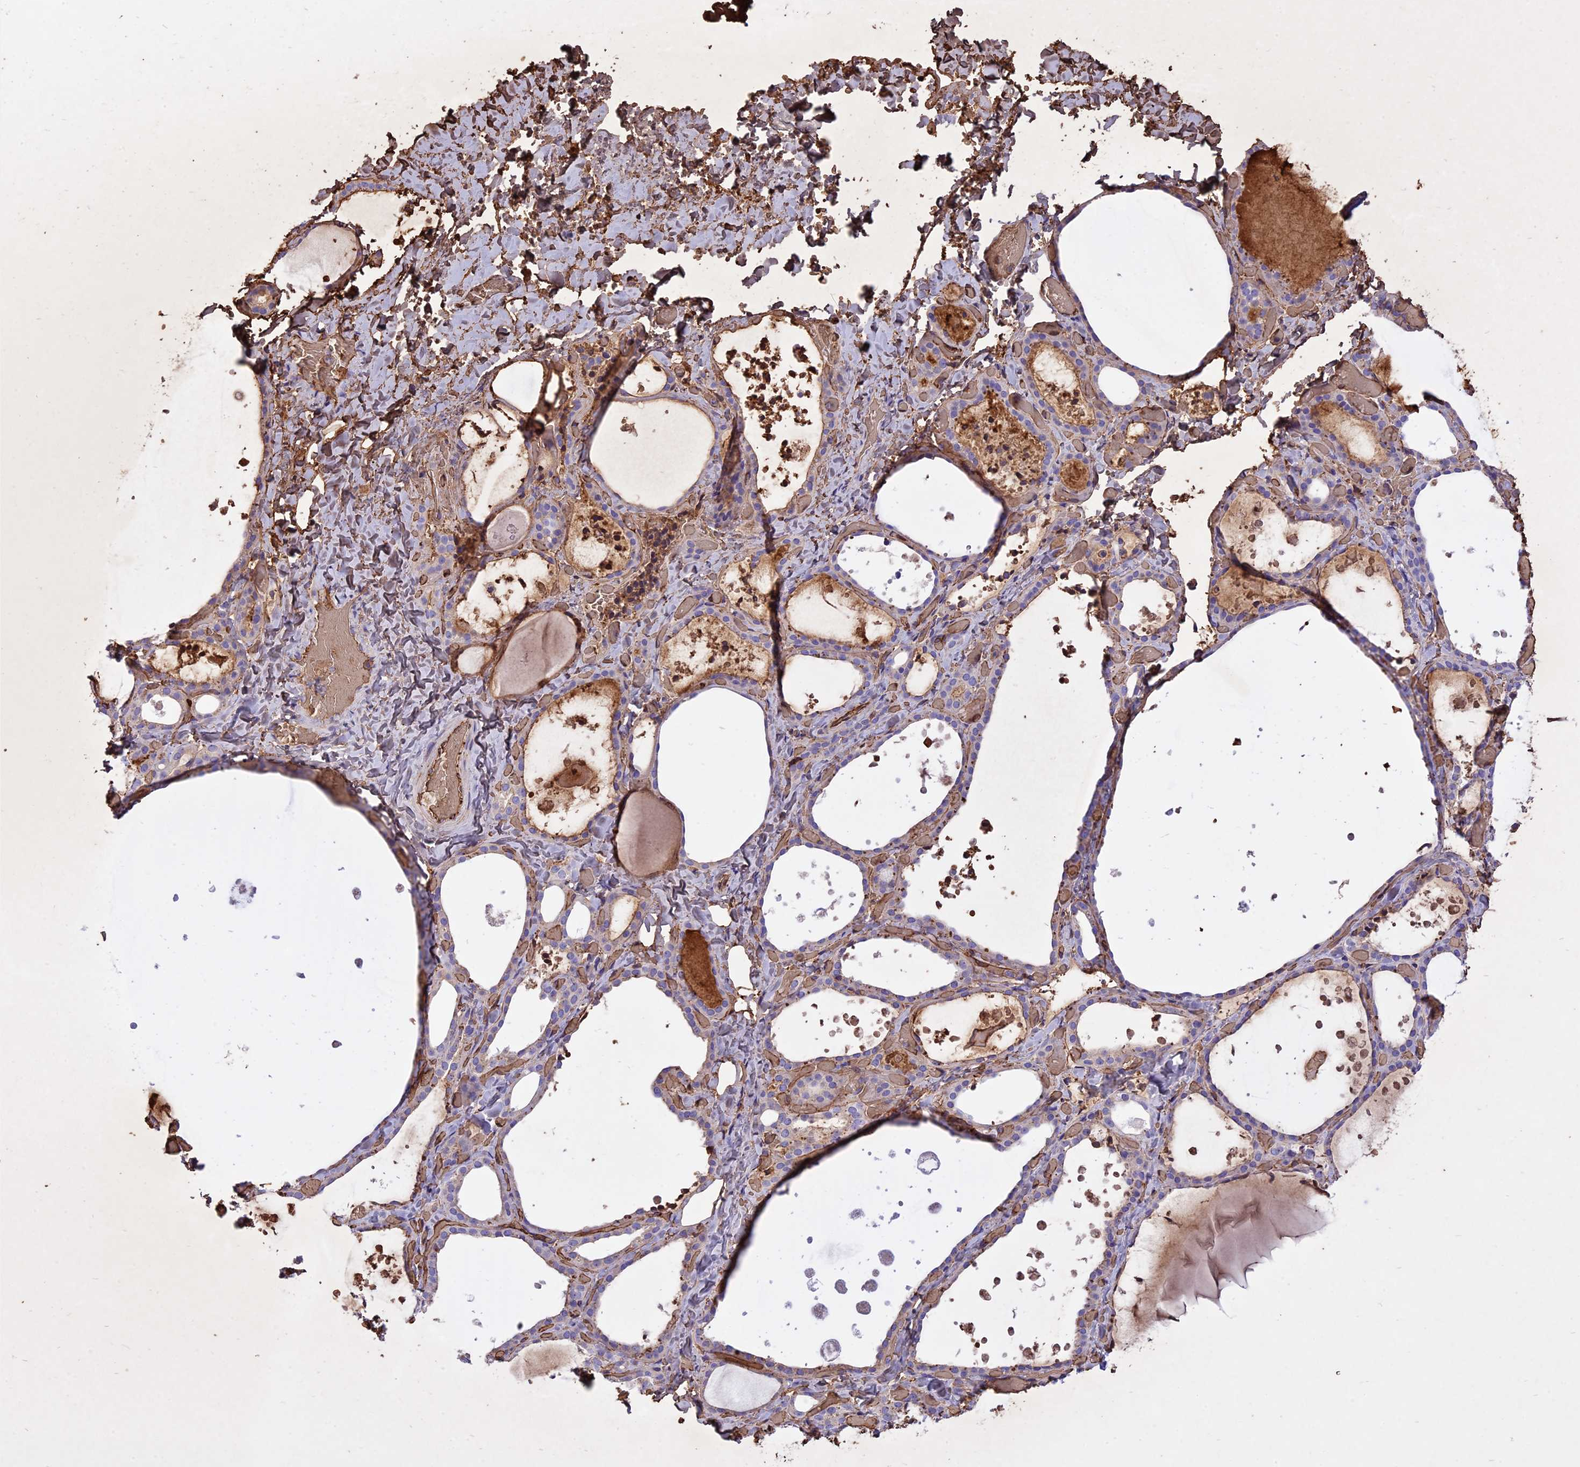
{"staining": {"intensity": "negative", "quantity": "none", "location": "none"}, "tissue": "thyroid gland", "cell_type": "Glandular cells", "image_type": "normal", "snomed": [{"axis": "morphology", "description": "Normal tissue, NOS"}, {"axis": "topography", "description": "Thyroid gland"}], "caption": "This is a histopathology image of IHC staining of normal thyroid gland, which shows no staining in glandular cells. (Immunohistochemistry (ihc), brightfield microscopy, high magnification).", "gene": "TTC4", "patient": {"sex": "female", "age": 44}}